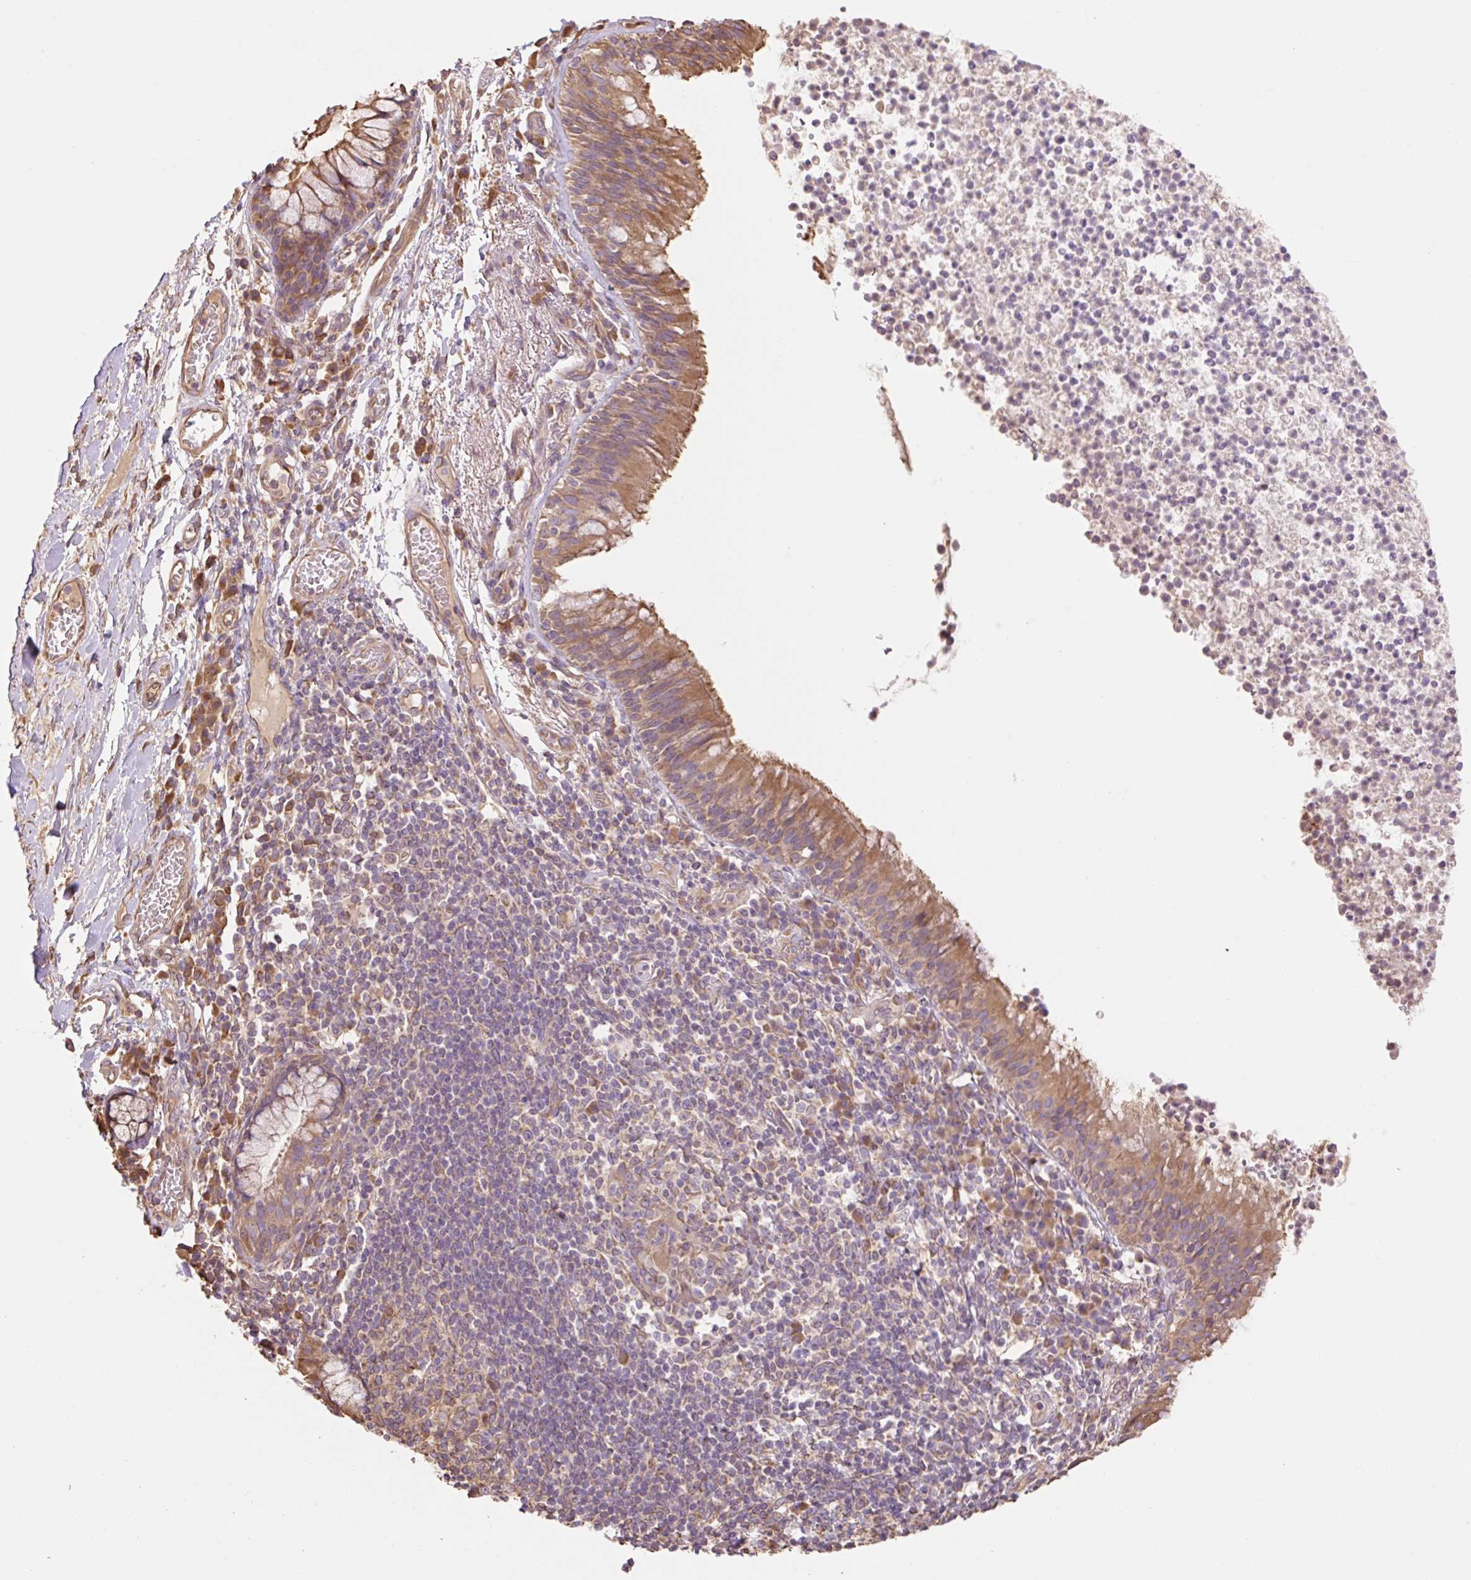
{"staining": {"intensity": "moderate", "quantity": ">75%", "location": "cytoplasmic/membranous"}, "tissue": "bronchus", "cell_type": "Respiratory epithelial cells", "image_type": "normal", "snomed": [{"axis": "morphology", "description": "Normal tissue, NOS"}, {"axis": "topography", "description": "Cartilage tissue"}, {"axis": "topography", "description": "Bronchus"}], "caption": "DAB (3,3'-diaminobenzidine) immunohistochemical staining of benign bronchus demonstrates moderate cytoplasmic/membranous protein expression in approximately >75% of respiratory epithelial cells. (IHC, brightfield microscopy, high magnification).", "gene": "DESI1", "patient": {"sex": "male", "age": 56}}